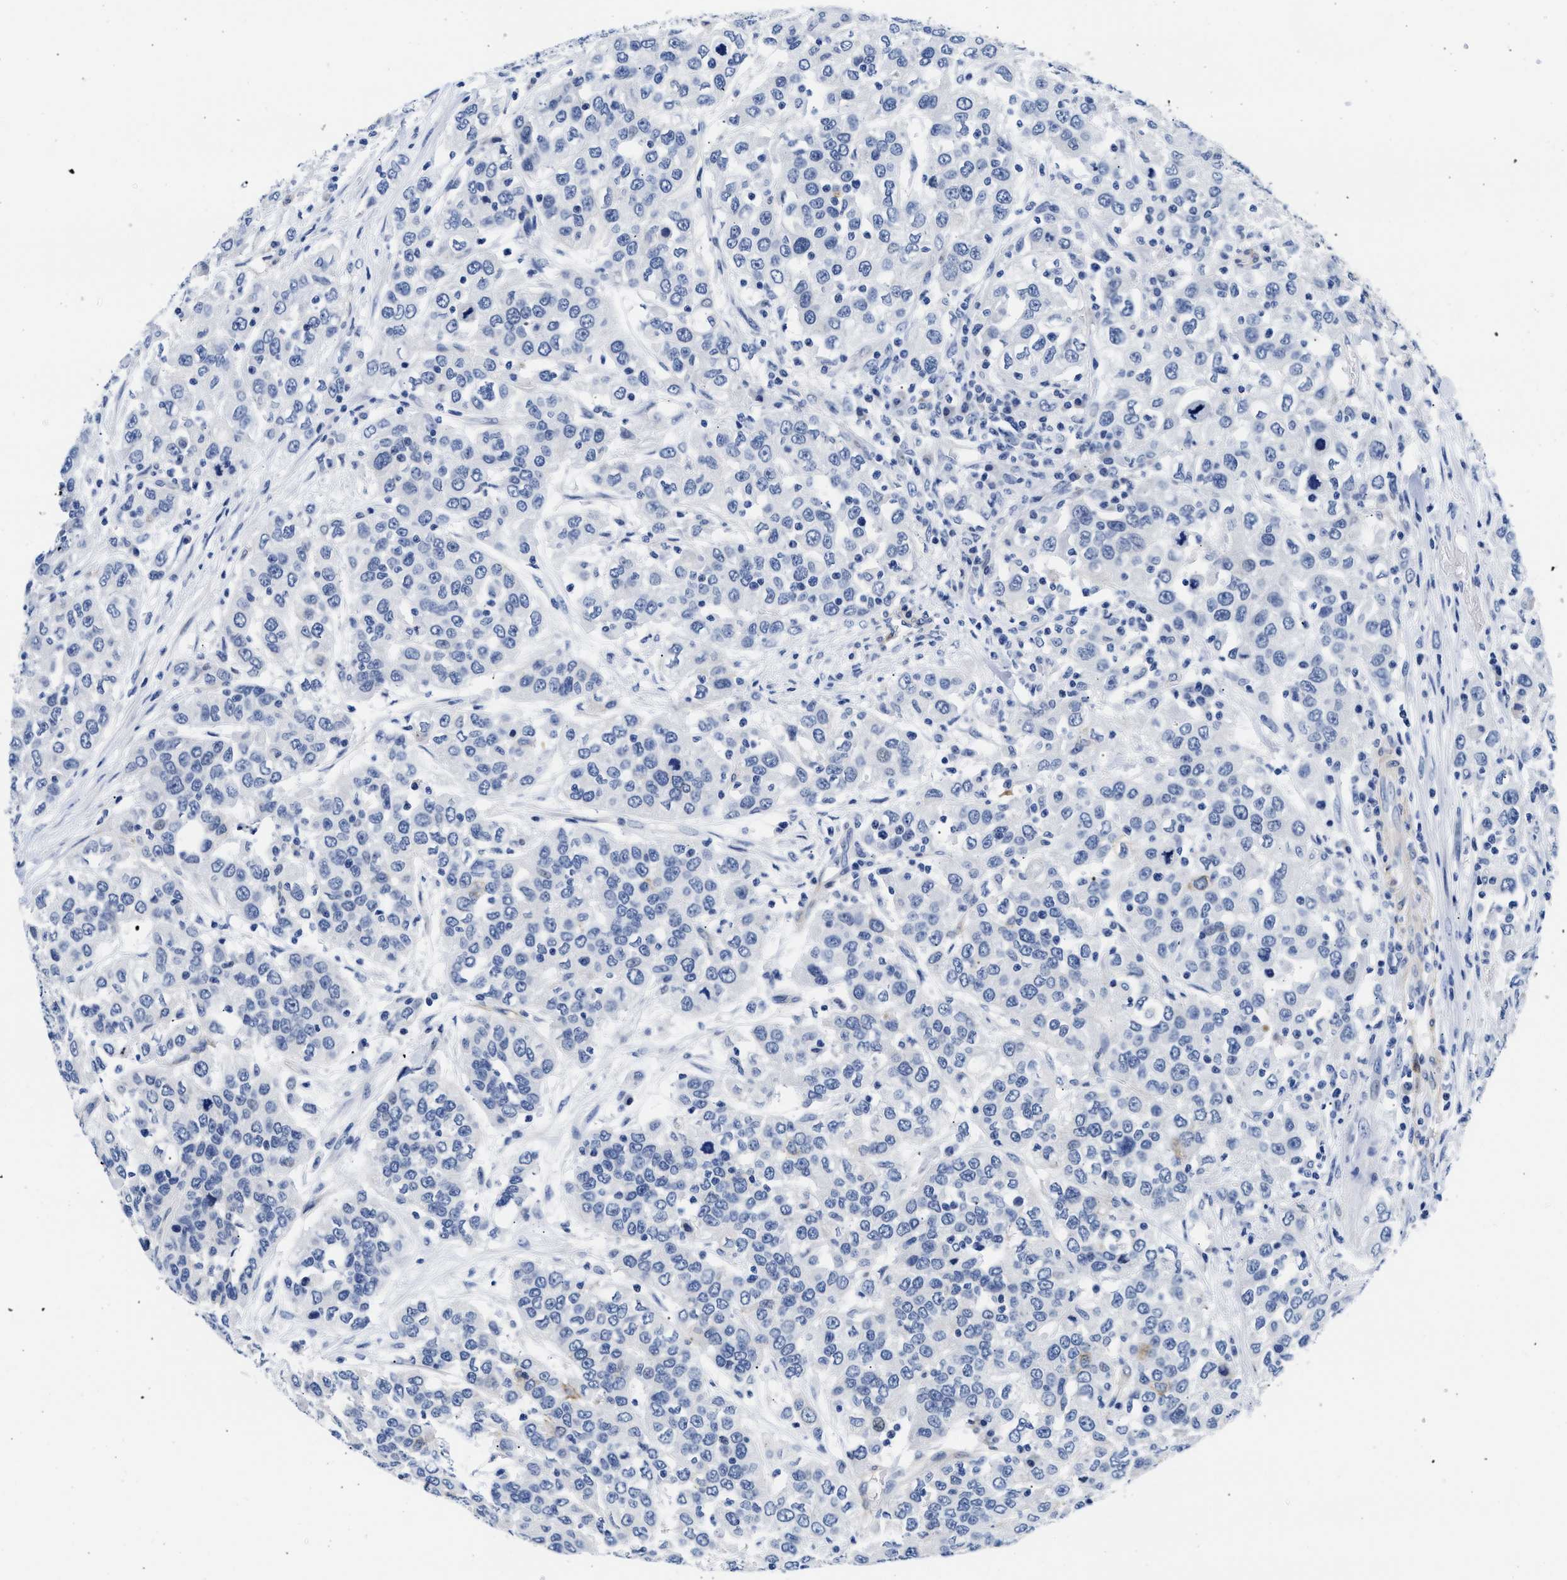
{"staining": {"intensity": "negative", "quantity": "none", "location": "none"}, "tissue": "urothelial cancer", "cell_type": "Tumor cells", "image_type": "cancer", "snomed": [{"axis": "morphology", "description": "Urothelial carcinoma, High grade"}, {"axis": "topography", "description": "Urinary bladder"}], "caption": "Immunohistochemistry (IHC) histopathology image of urothelial cancer stained for a protein (brown), which displays no expression in tumor cells.", "gene": "TRIM29", "patient": {"sex": "female", "age": 80}}